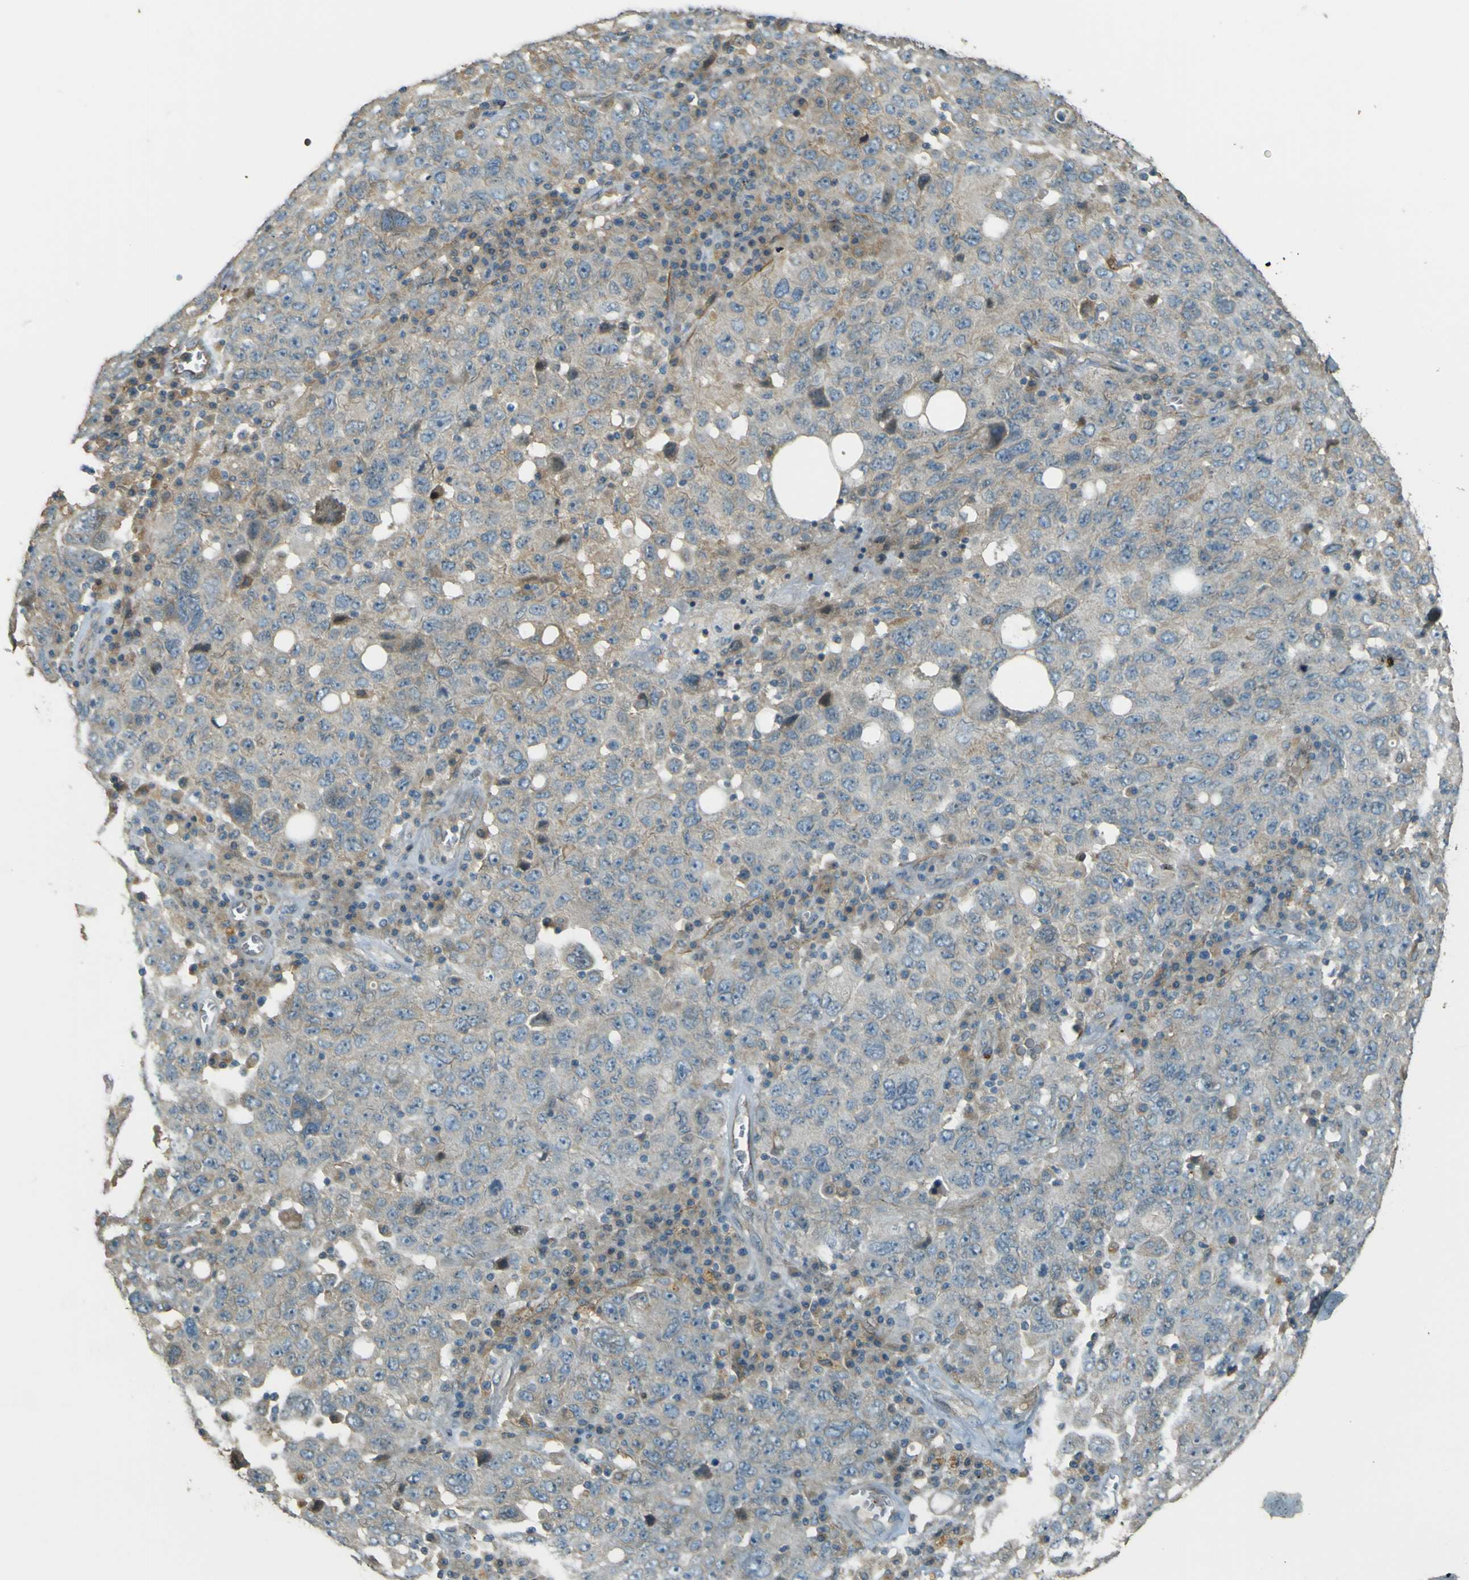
{"staining": {"intensity": "weak", "quantity": "<25%", "location": "cytoplasmic/membranous"}, "tissue": "ovarian cancer", "cell_type": "Tumor cells", "image_type": "cancer", "snomed": [{"axis": "morphology", "description": "Carcinoma, endometroid"}, {"axis": "topography", "description": "Ovary"}], "caption": "A histopathology image of ovarian cancer stained for a protein reveals no brown staining in tumor cells.", "gene": "NEXN", "patient": {"sex": "female", "age": 62}}